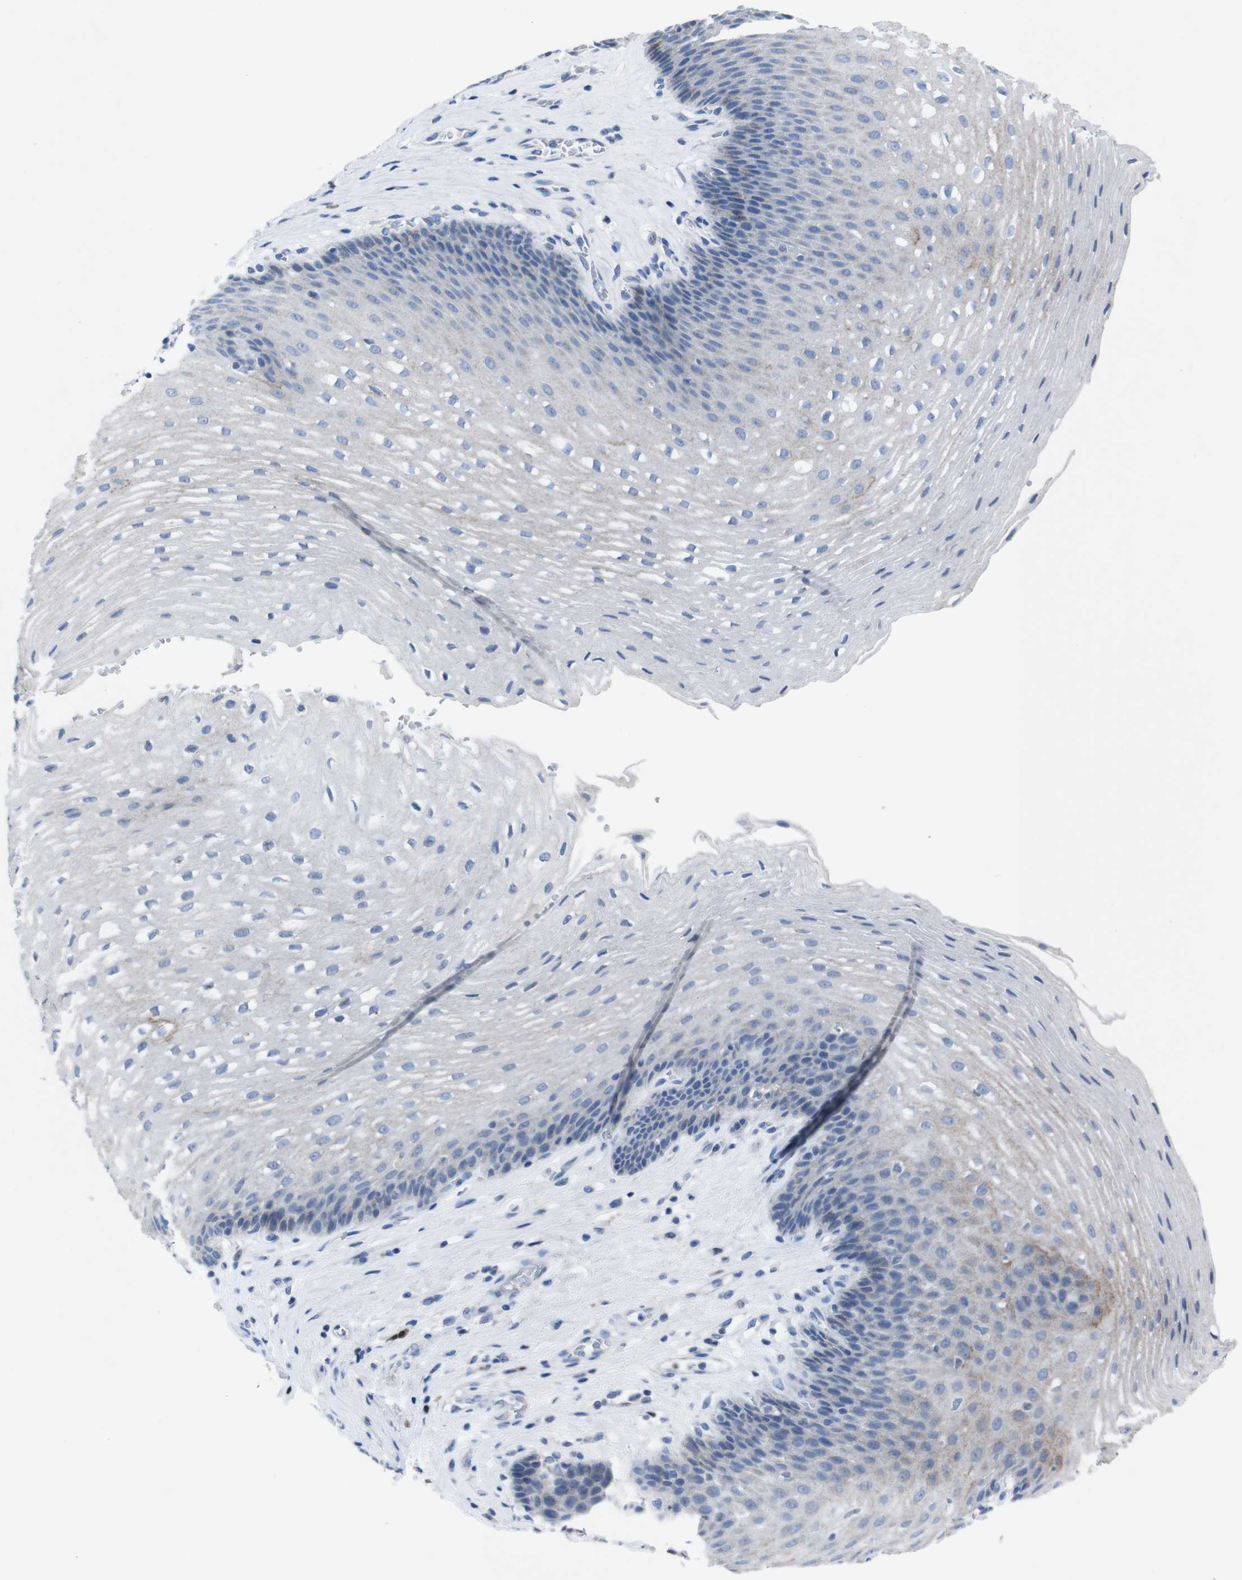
{"staining": {"intensity": "weak", "quantity": "<25%", "location": "cytoplasmic/membranous"}, "tissue": "esophagus", "cell_type": "Squamous epithelial cells", "image_type": "normal", "snomed": [{"axis": "morphology", "description": "Normal tissue, NOS"}, {"axis": "topography", "description": "Esophagus"}], "caption": "Immunohistochemistry photomicrograph of unremarkable human esophagus stained for a protein (brown), which shows no staining in squamous epithelial cells.", "gene": "IRF4", "patient": {"sex": "male", "age": 48}}